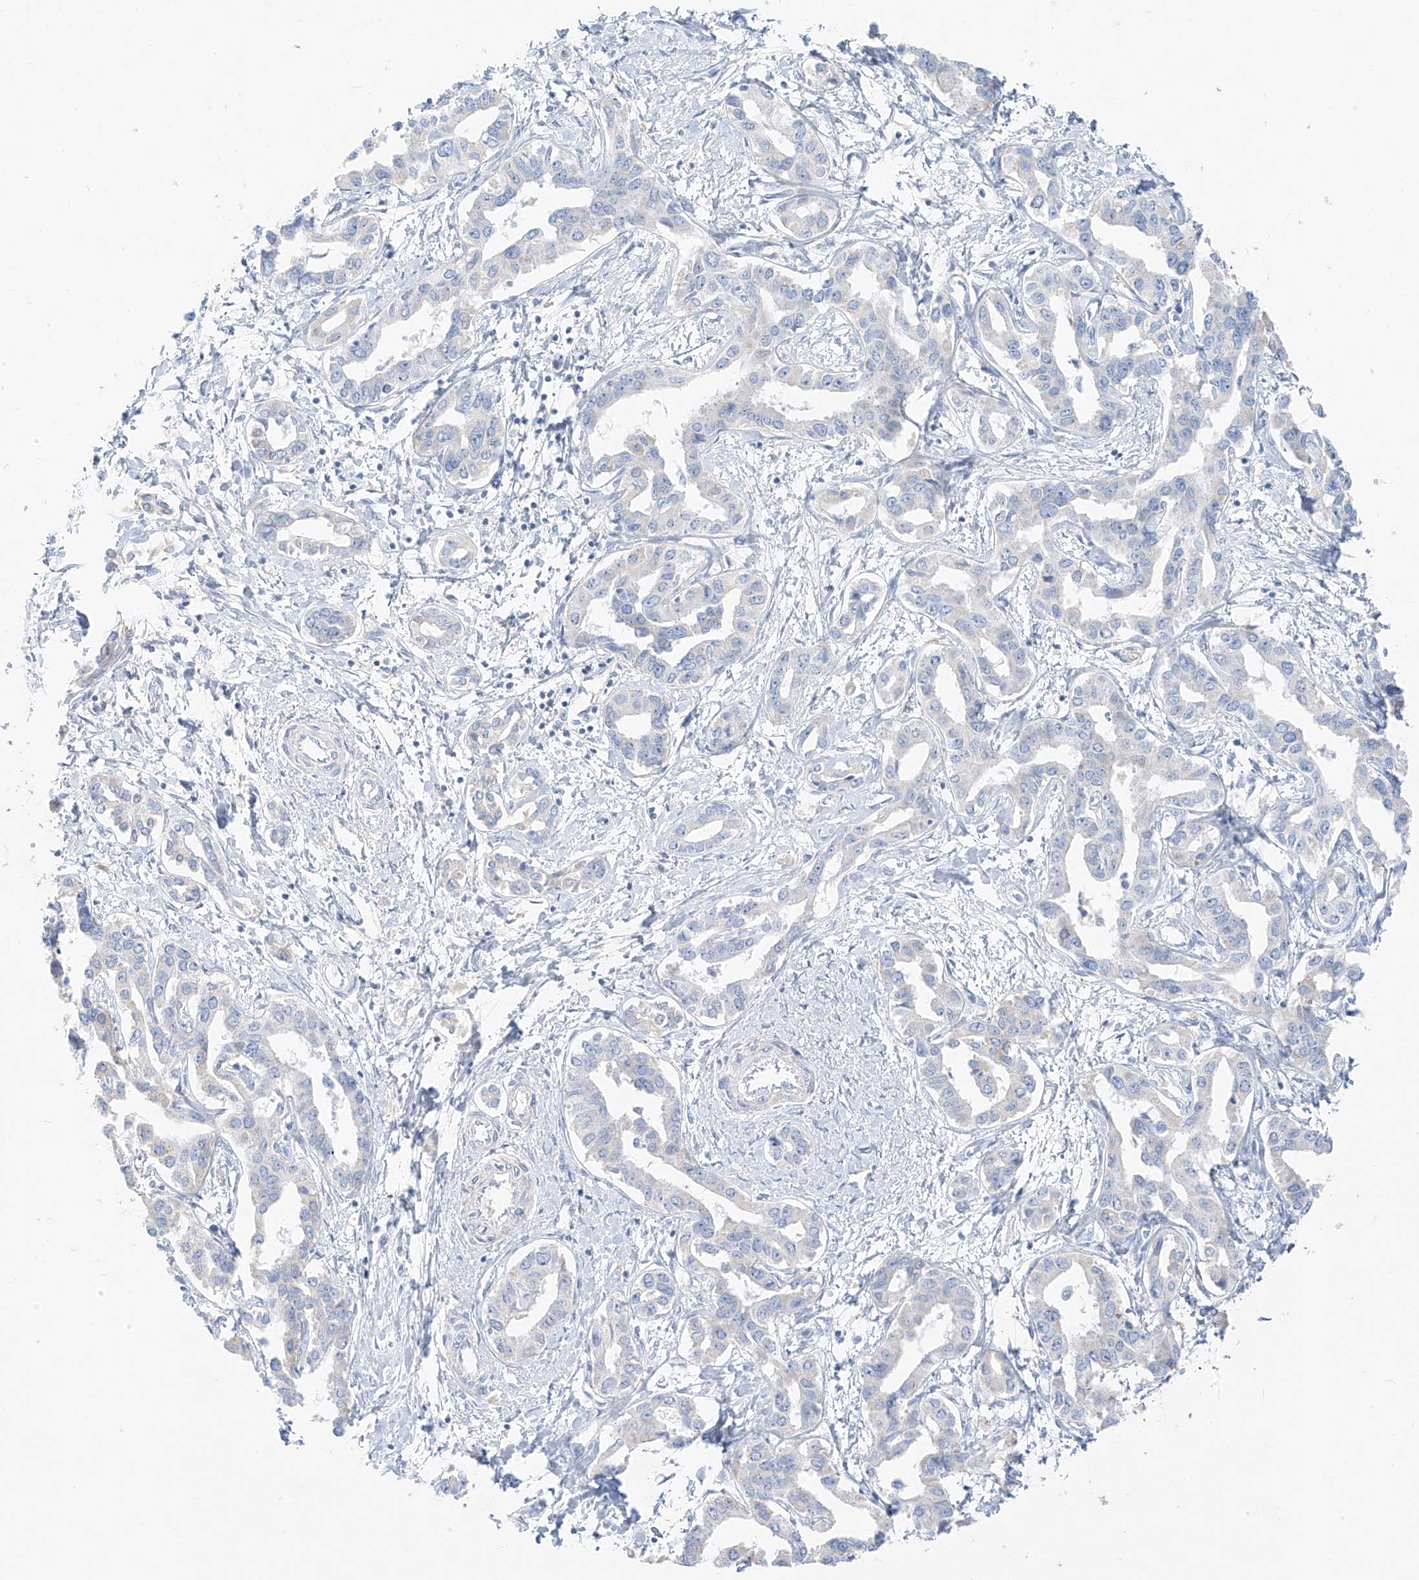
{"staining": {"intensity": "negative", "quantity": "none", "location": "none"}, "tissue": "liver cancer", "cell_type": "Tumor cells", "image_type": "cancer", "snomed": [{"axis": "morphology", "description": "Cholangiocarcinoma"}, {"axis": "topography", "description": "Liver"}], "caption": "This histopathology image is of liver cancer (cholangiocarcinoma) stained with immunohistochemistry (IHC) to label a protein in brown with the nuclei are counter-stained blue. There is no positivity in tumor cells.", "gene": "PGC", "patient": {"sex": "male", "age": 59}}